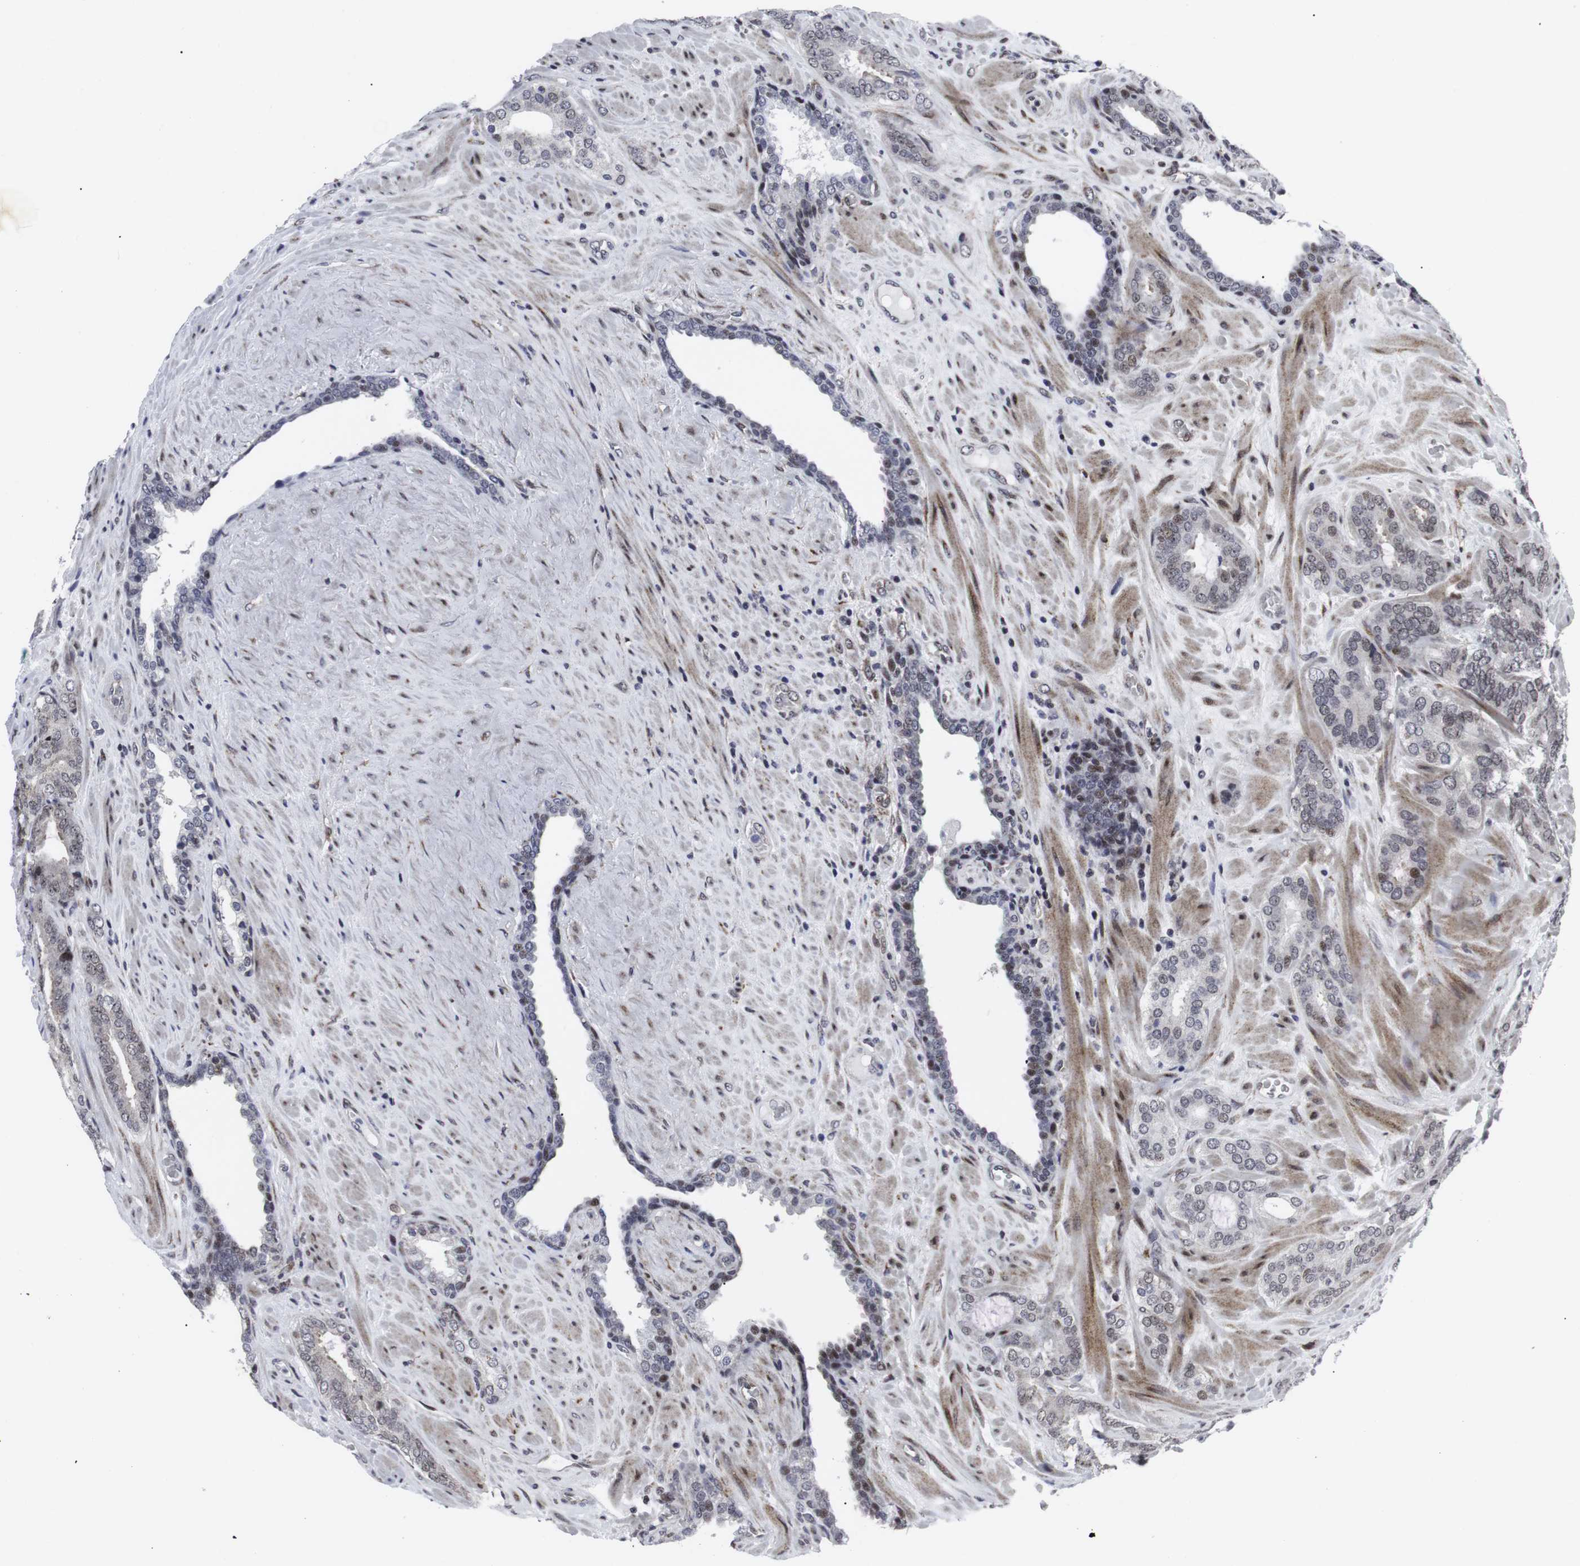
{"staining": {"intensity": "moderate", "quantity": "25%-75%", "location": "nuclear"}, "tissue": "prostate cancer", "cell_type": "Tumor cells", "image_type": "cancer", "snomed": [{"axis": "morphology", "description": "Adenocarcinoma, Low grade"}, {"axis": "topography", "description": "Prostate"}], "caption": "This photomicrograph exhibits immunohistochemistry staining of prostate low-grade adenocarcinoma, with medium moderate nuclear positivity in approximately 25%-75% of tumor cells.", "gene": "MLH1", "patient": {"sex": "male", "age": 63}}